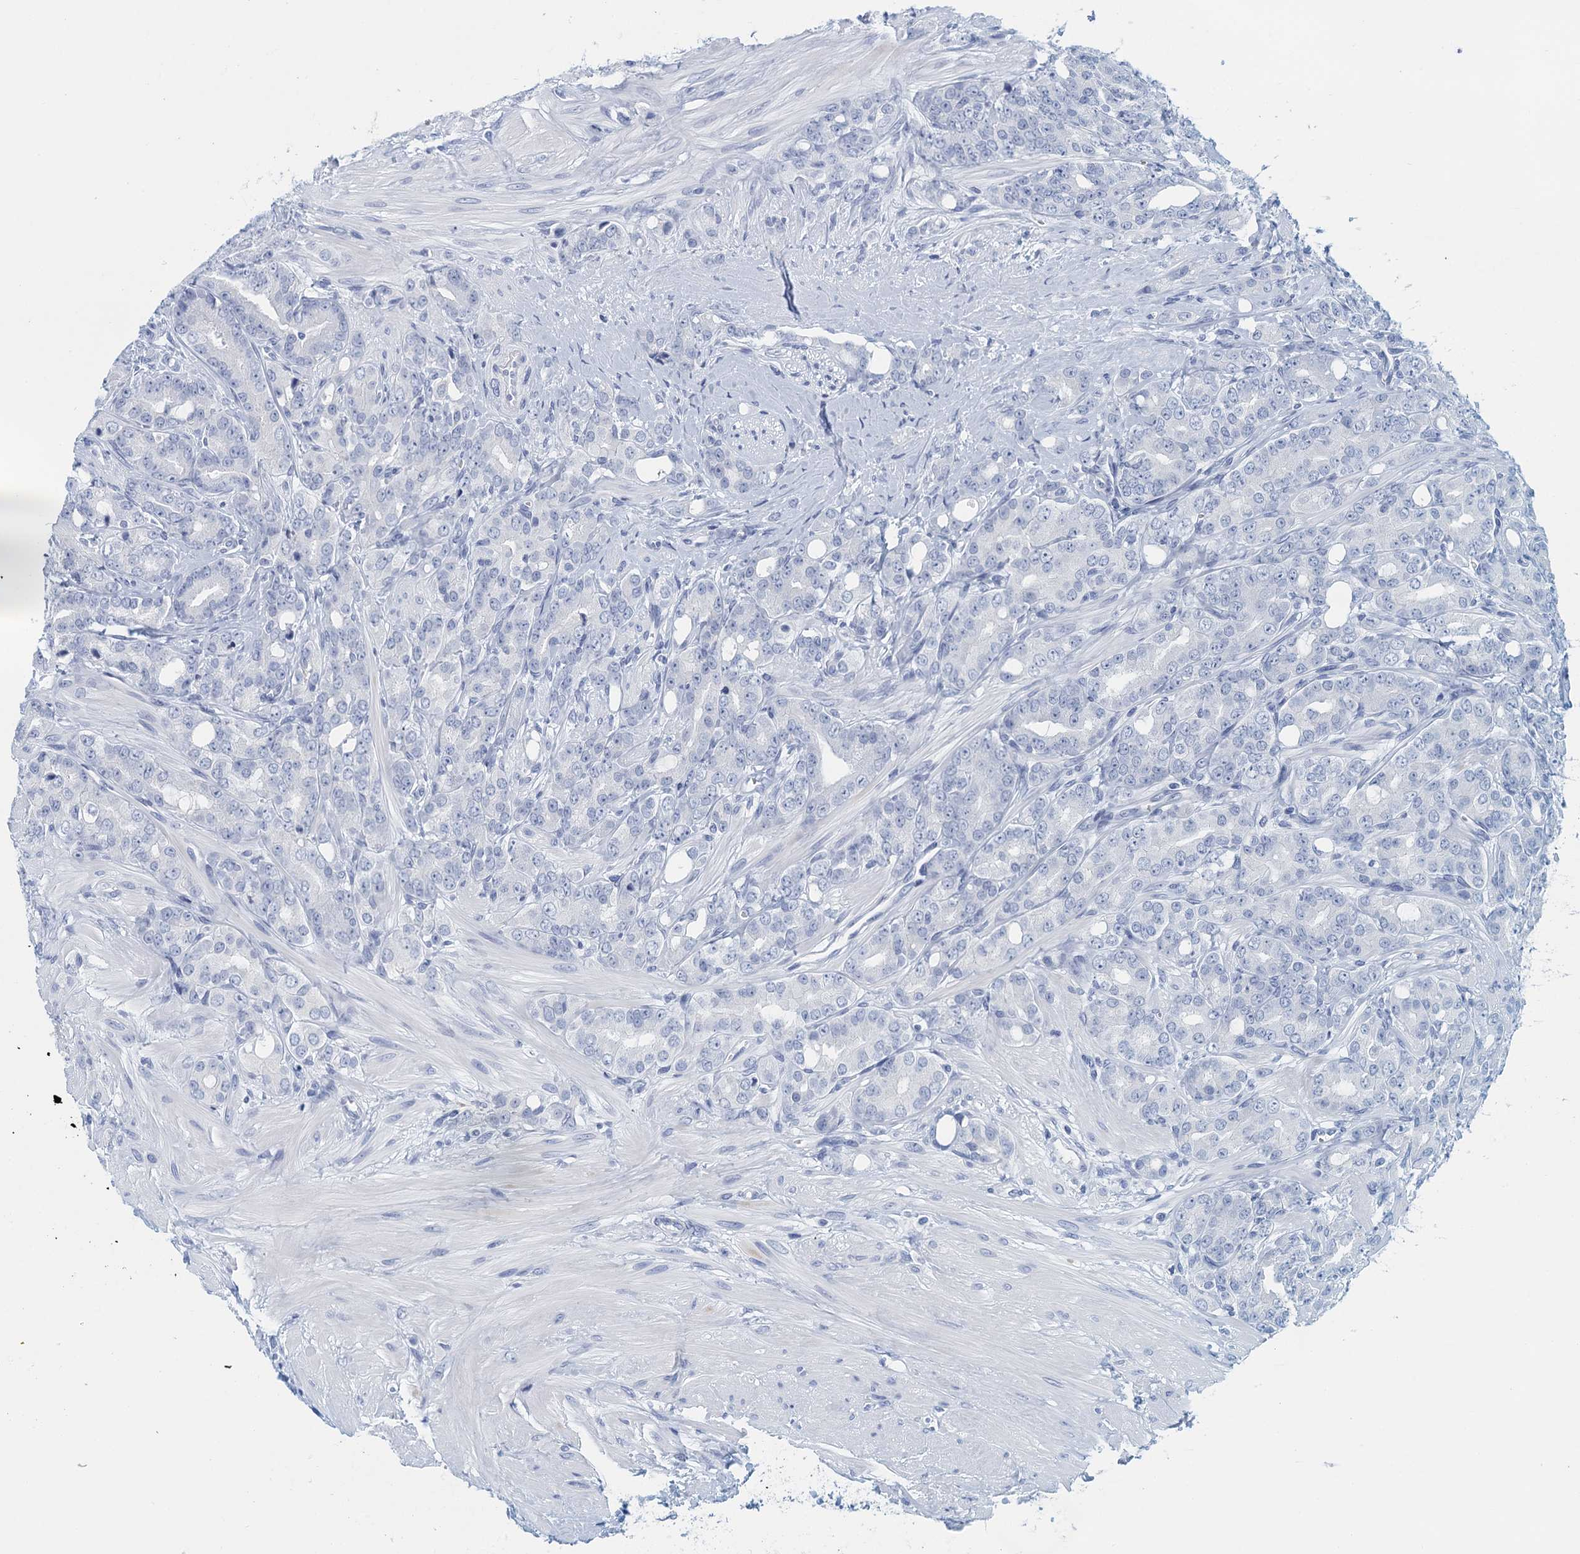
{"staining": {"intensity": "negative", "quantity": "none", "location": "none"}, "tissue": "prostate cancer", "cell_type": "Tumor cells", "image_type": "cancer", "snomed": [{"axis": "morphology", "description": "Adenocarcinoma, High grade"}, {"axis": "topography", "description": "Prostate"}], "caption": "A high-resolution histopathology image shows IHC staining of prostate adenocarcinoma (high-grade), which shows no significant staining in tumor cells. (DAB IHC, high magnification).", "gene": "CYP51A1", "patient": {"sex": "male", "age": 62}}